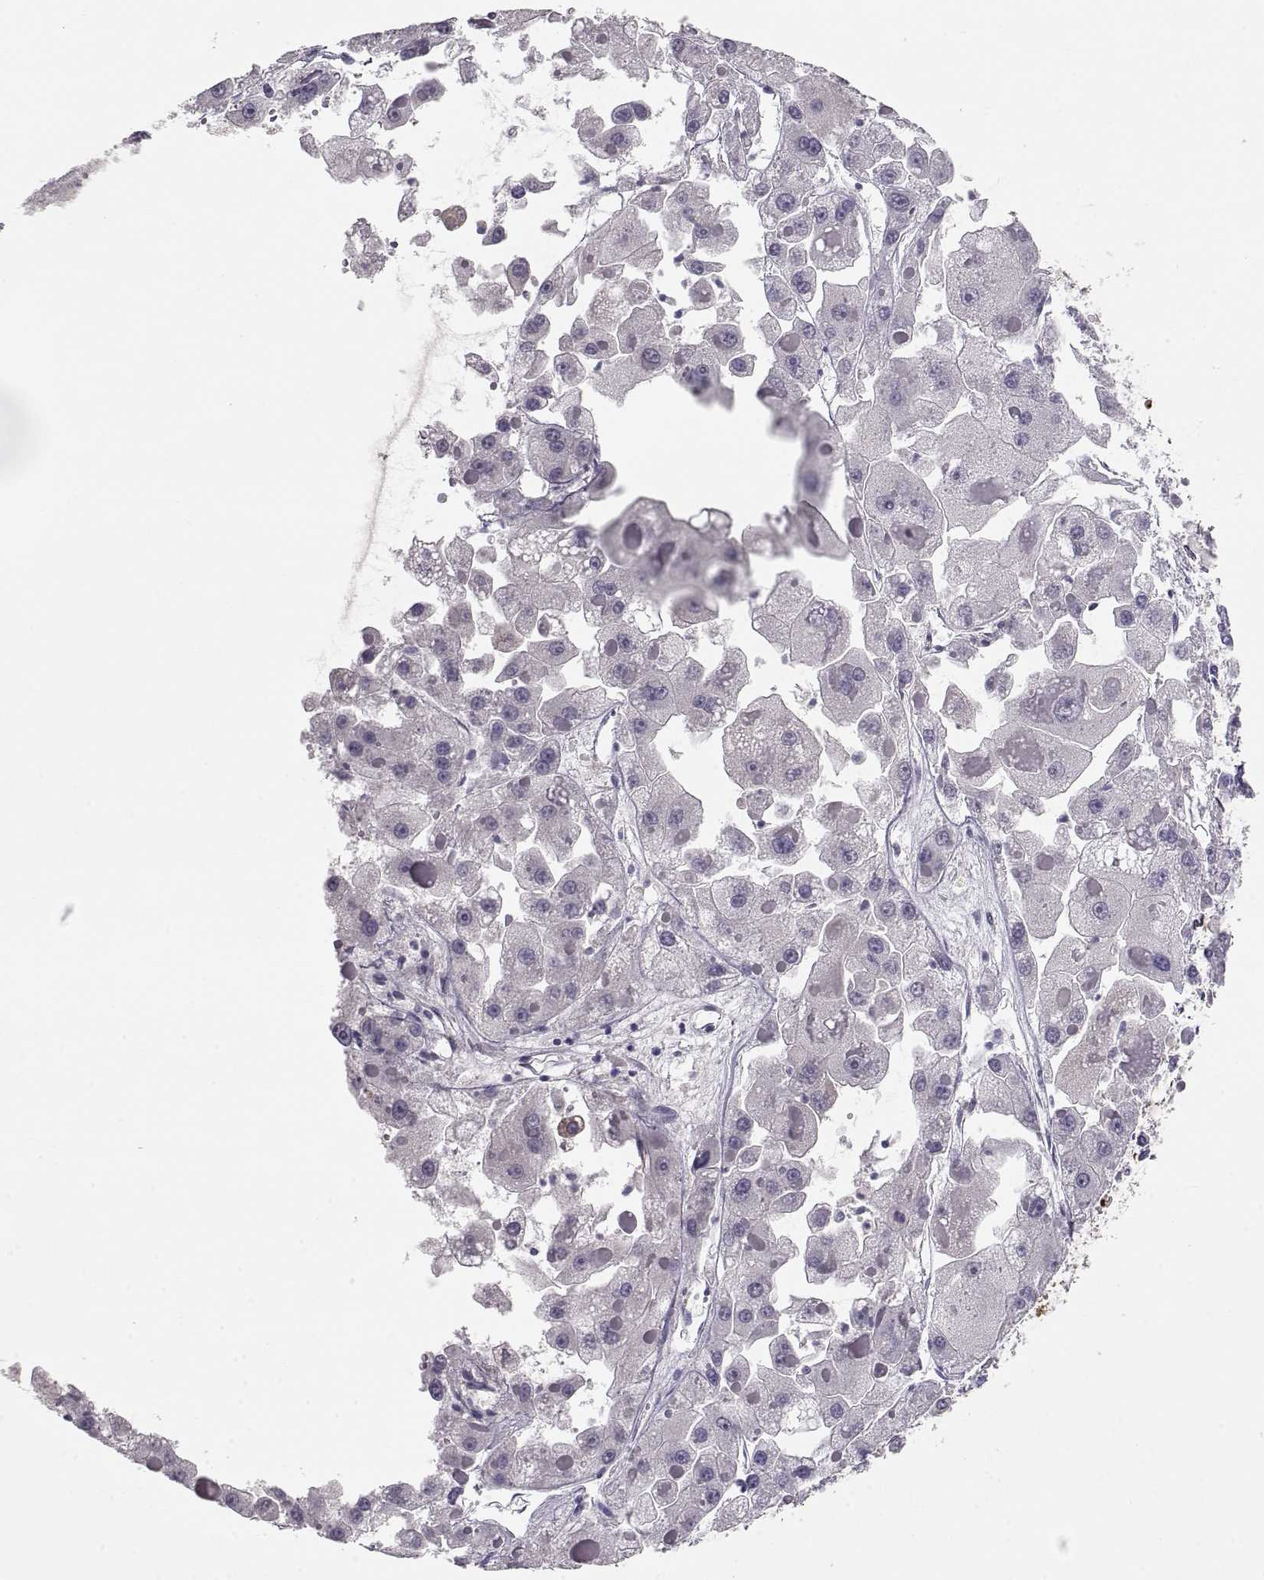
{"staining": {"intensity": "negative", "quantity": "none", "location": "none"}, "tissue": "liver cancer", "cell_type": "Tumor cells", "image_type": "cancer", "snomed": [{"axis": "morphology", "description": "Carcinoma, Hepatocellular, NOS"}, {"axis": "topography", "description": "Liver"}], "caption": "Tumor cells show no significant staining in liver cancer.", "gene": "LAMB3", "patient": {"sex": "female", "age": 73}}